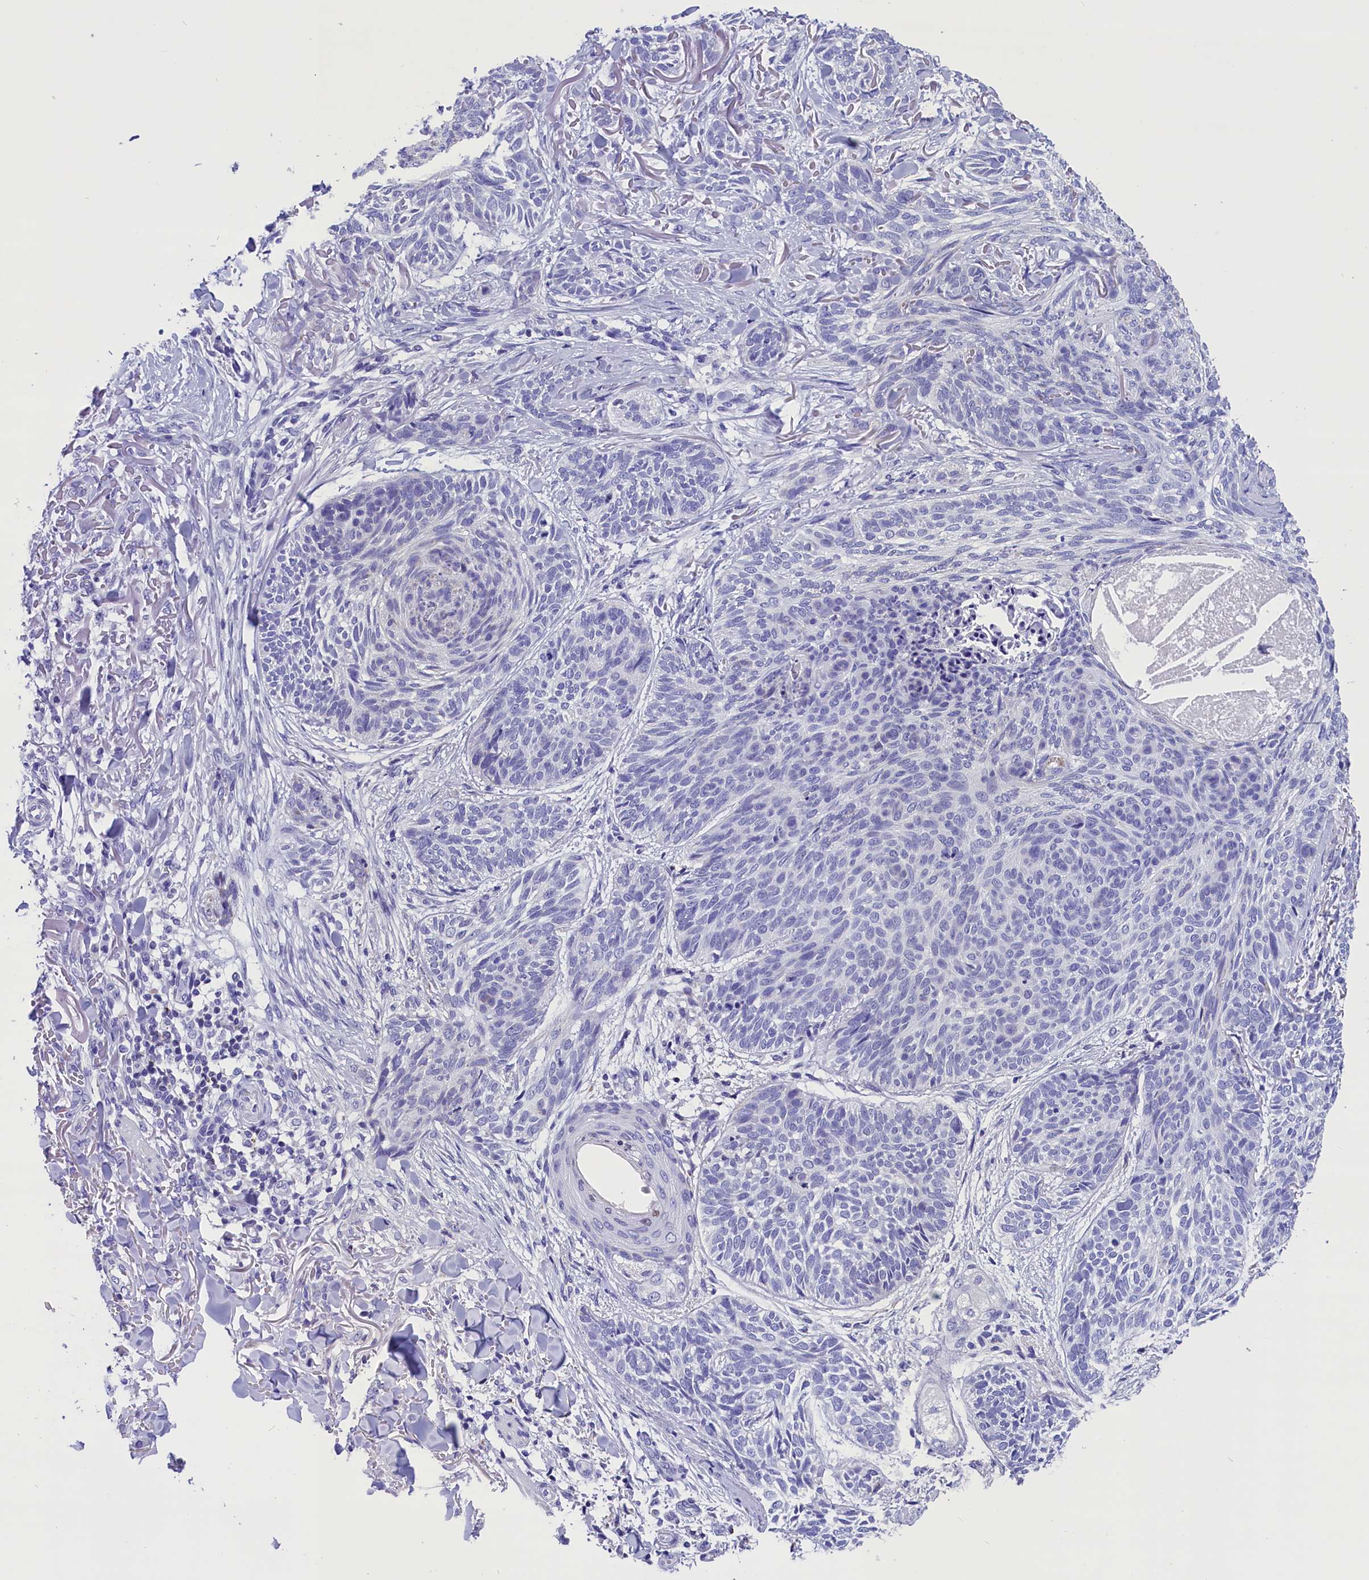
{"staining": {"intensity": "negative", "quantity": "none", "location": "none"}, "tissue": "skin cancer", "cell_type": "Tumor cells", "image_type": "cancer", "snomed": [{"axis": "morphology", "description": "Normal tissue, NOS"}, {"axis": "morphology", "description": "Basal cell carcinoma"}, {"axis": "topography", "description": "Skin"}], "caption": "Immunohistochemistry image of neoplastic tissue: skin cancer (basal cell carcinoma) stained with DAB (3,3'-diaminobenzidine) exhibits no significant protein positivity in tumor cells.", "gene": "ABAT", "patient": {"sex": "male", "age": 66}}